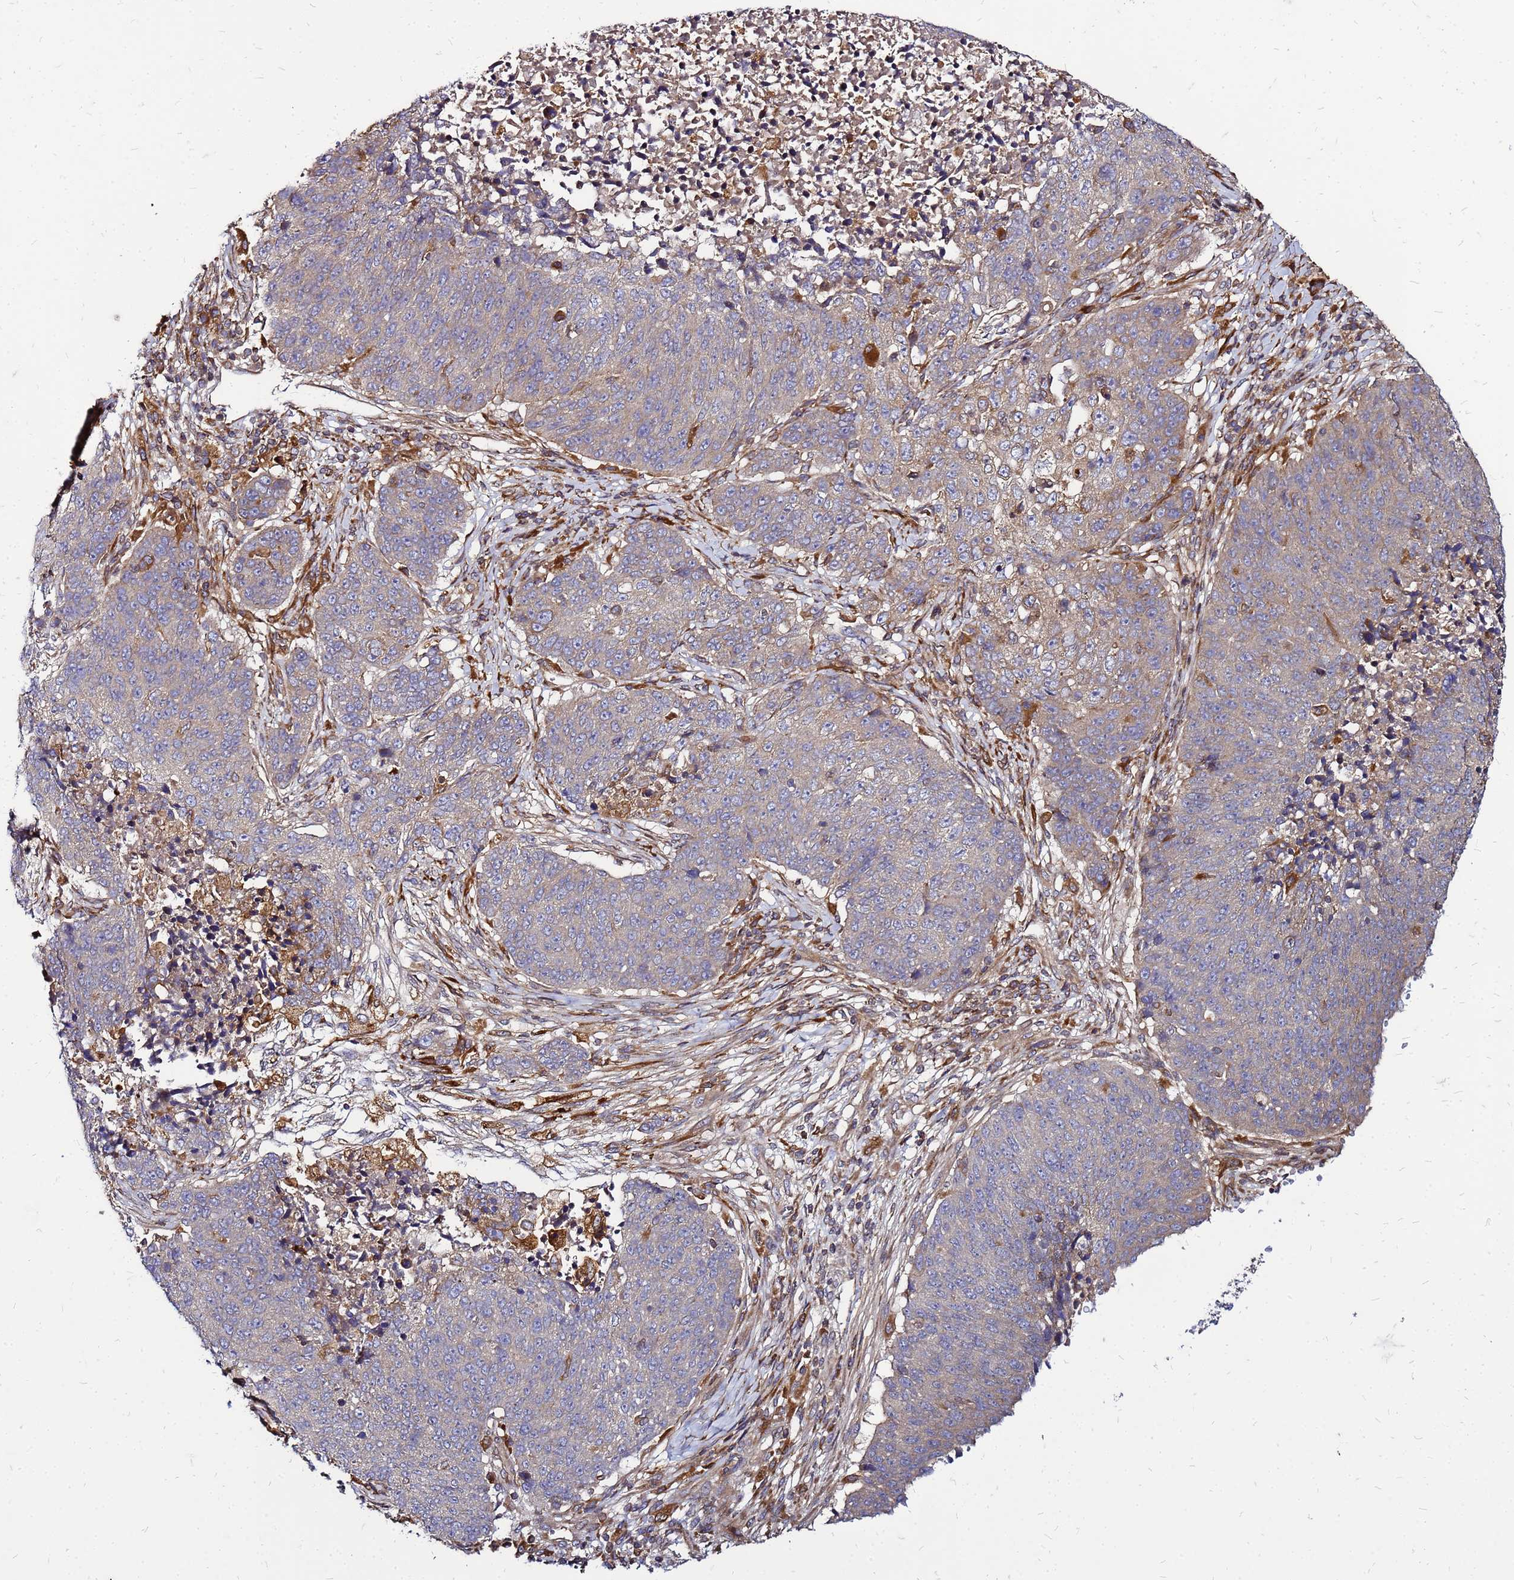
{"staining": {"intensity": "weak", "quantity": "<25%", "location": "cytoplasmic/membranous"}, "tissue": "lung cancer", "cell_type": "Tumor cells", "image_type": "cancer", "snomed": [{"axis": "morphology", "description": "Normal tissue, NOS"}, {"axis": "morphology", "description": "Squamous cell carcinoma, NOS"}, {"axis": "topography", "description": "Lymph node"}, {"axis": "topography", "description": "Lung"}], "caption": "Immunohistochemical staining of lung cancer reveals no significant positivity in tumor cells.", "gene": "CYBC1", "patient": {"sex": "male", "age": 66}}